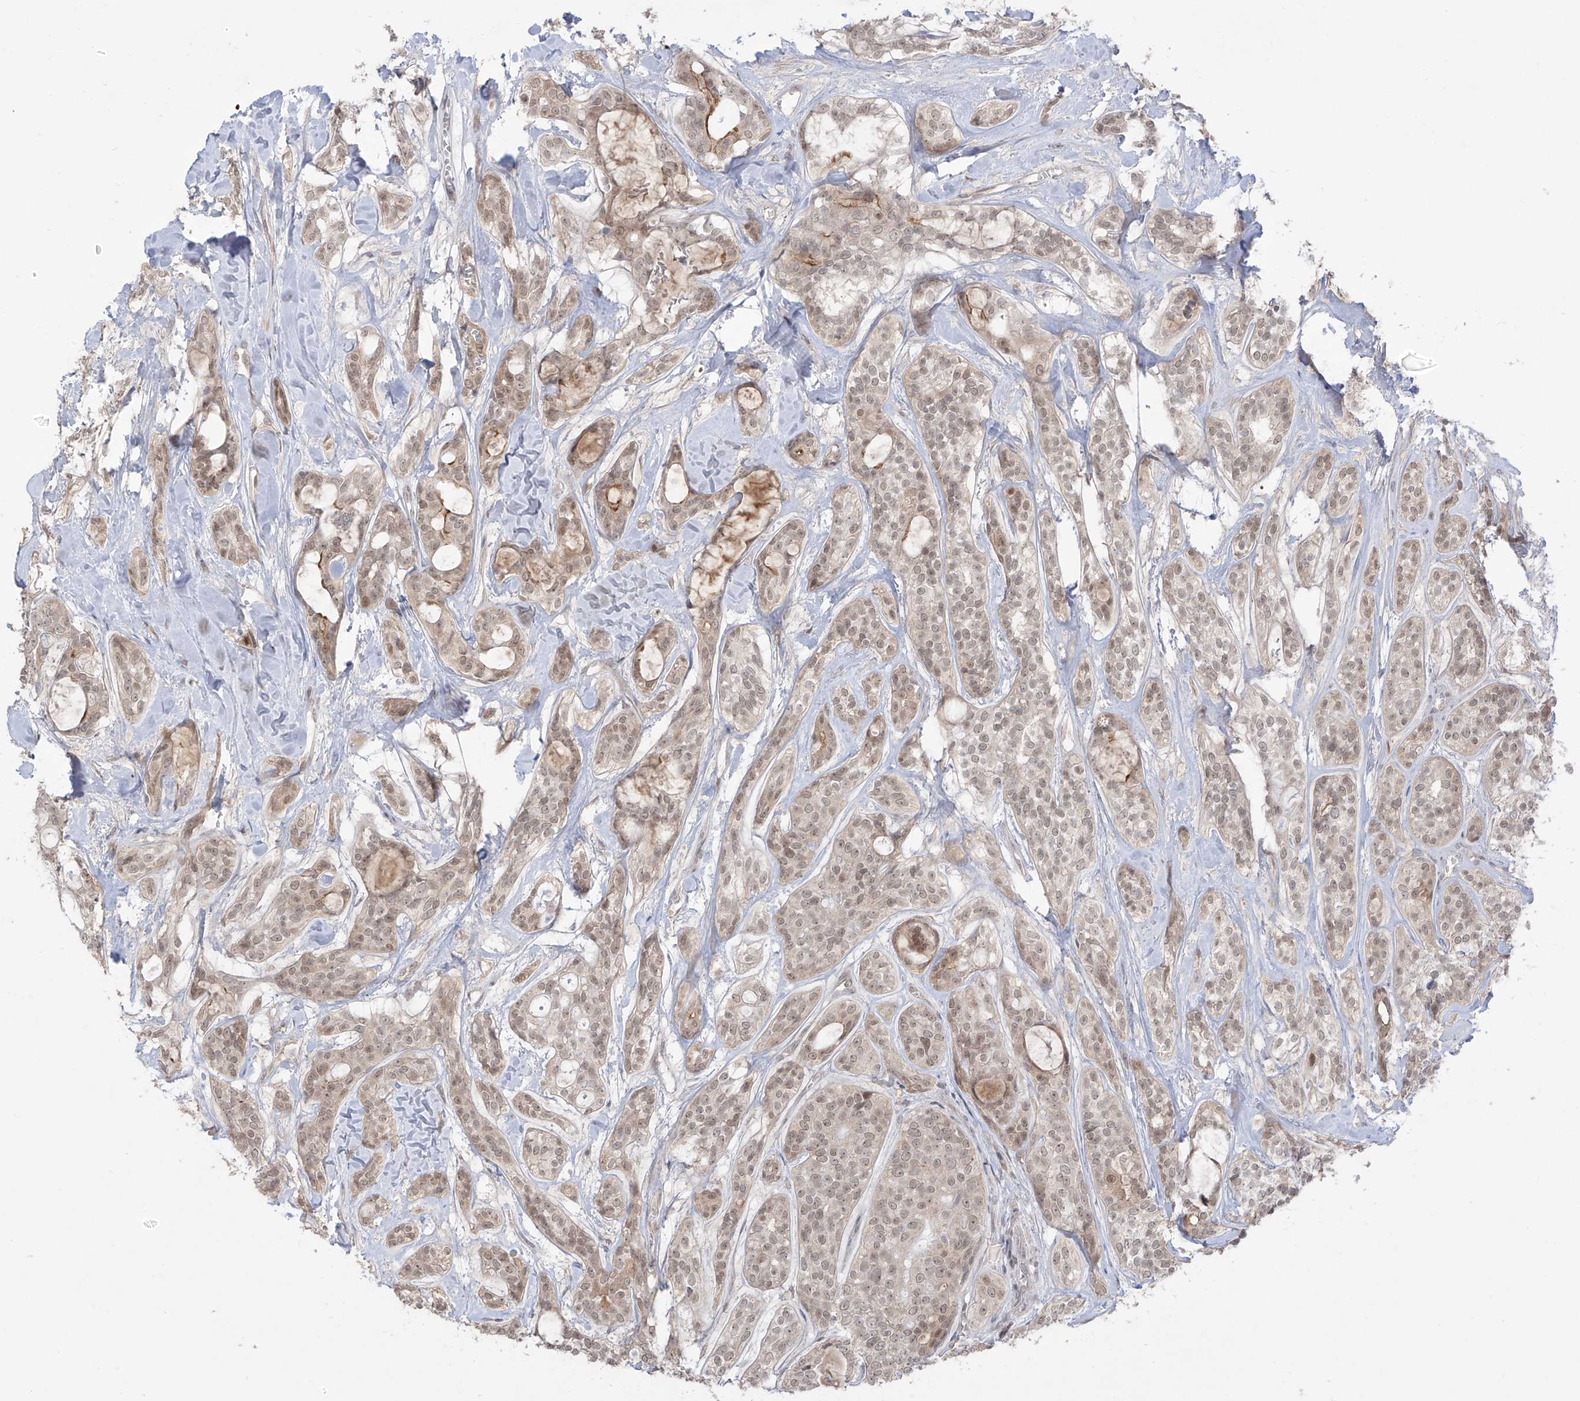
{"staining": {"intensity": "moderate", "quantity": ">75%", "location": "nuclear"}, "tissue": "head and neck cancer", "cell_type": "Tumor cells", "image_type": "cancer", "snomed": [{"axis": "morphology", "description": "Adenocarcinoma, NOS"}, {"axis": "topography", "description": "Head-Neck"}], "caption": "The photomicrograph demonstrates a brown stain indicating the presence of a protein in the nuclear of tumor cells in head and neck adenocarcinoma.", "gene": "OGT", "patient": {"sex": "male", "age": 66}}